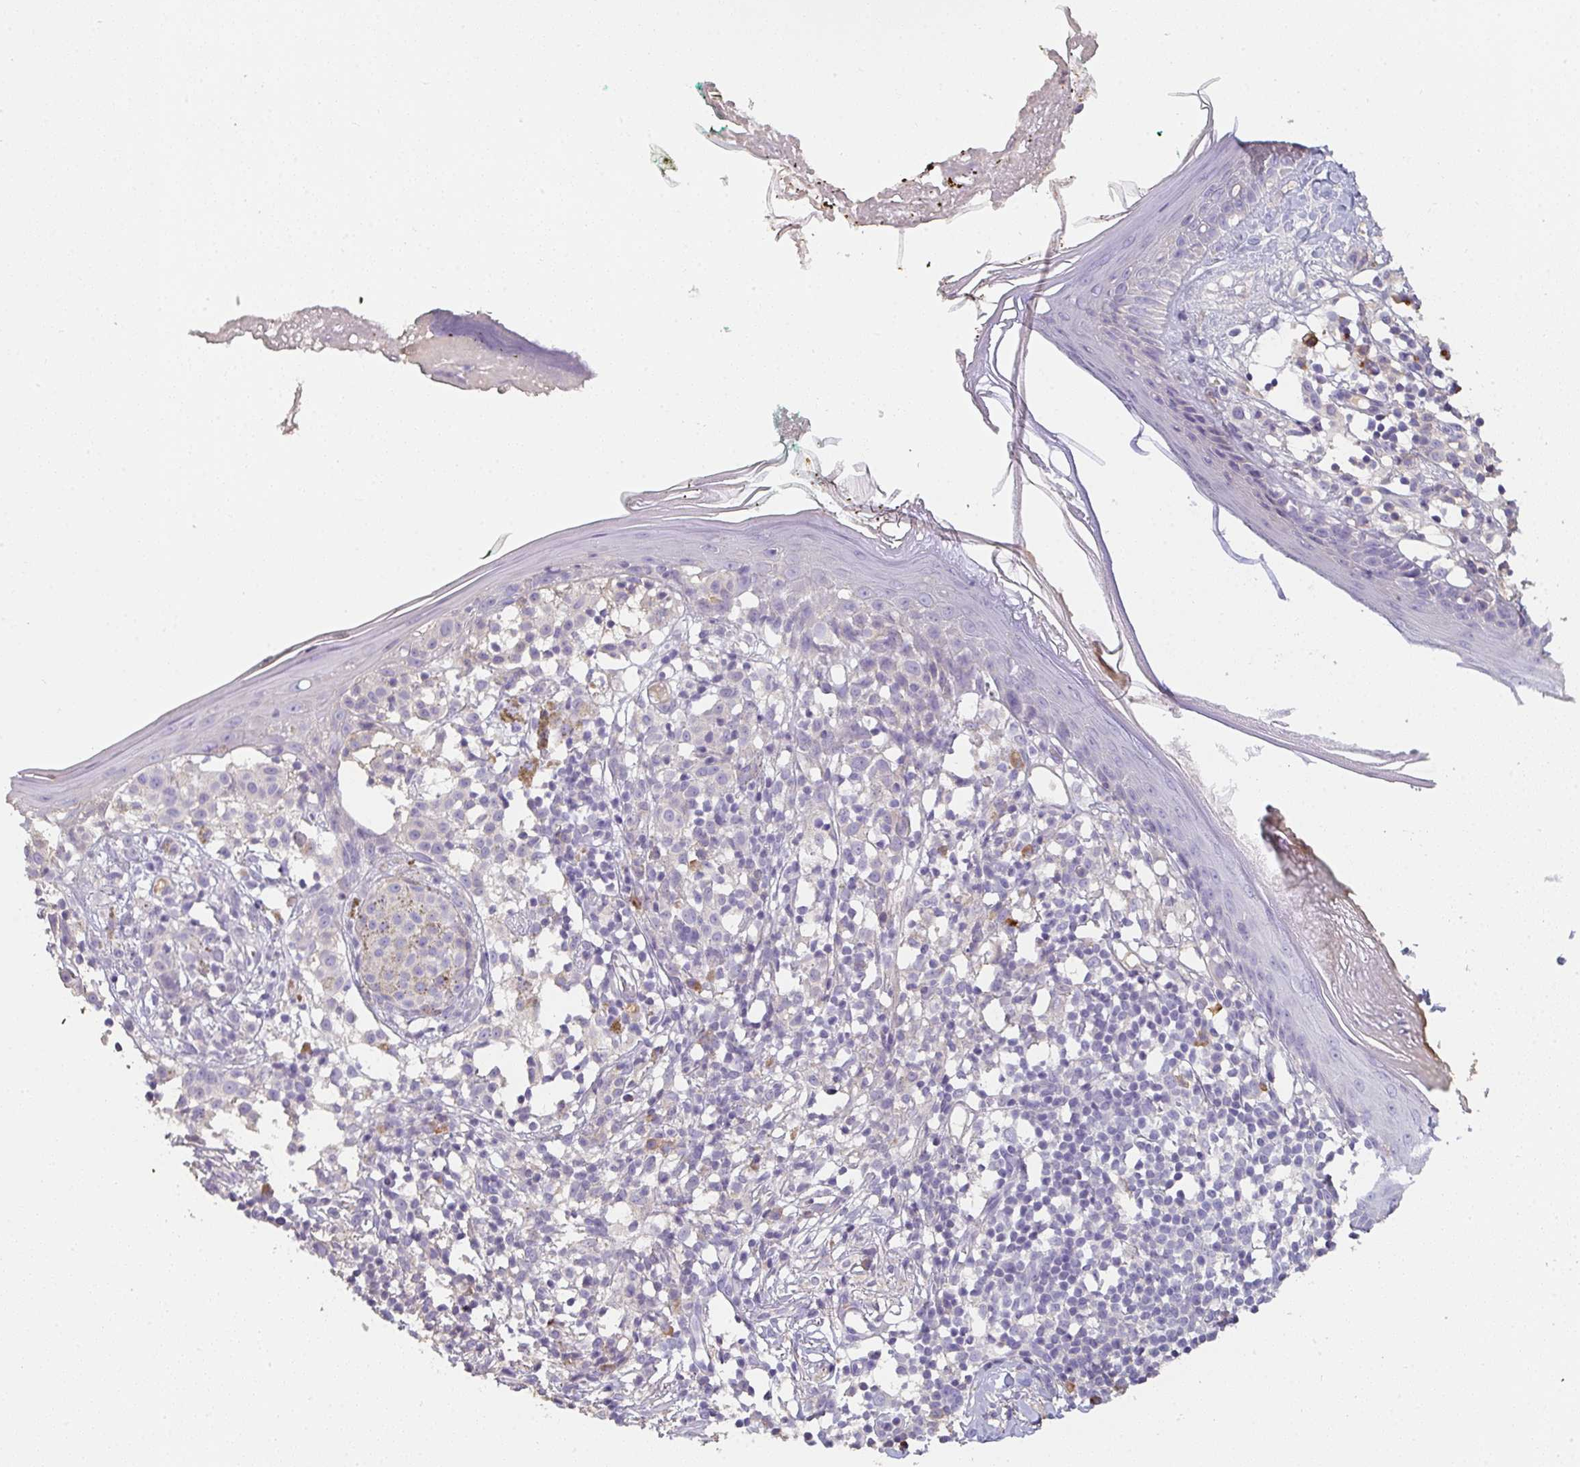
{"staining": {"intensity": "negative", "quantity": "none", "location": "none"}, "tissue": "skin", "cell_type": "Fibroblasts", "image_type": "normal", "snomed": [{"axis": "morphology", "description": "Normal tissue, NOS"}, {"axis": "topography", "description": "Skin"}], "caption": "Immunohistochemistry micrograph of normal human skin stained for a protein (brown), which exhibits no expression in fibroblasts. The staining is performed using DAB brown chromogen with nuclei counter-stained in using hematoxylin.", "gene": "ZNF215", "patient": {"sex": "female", "age": 34}}